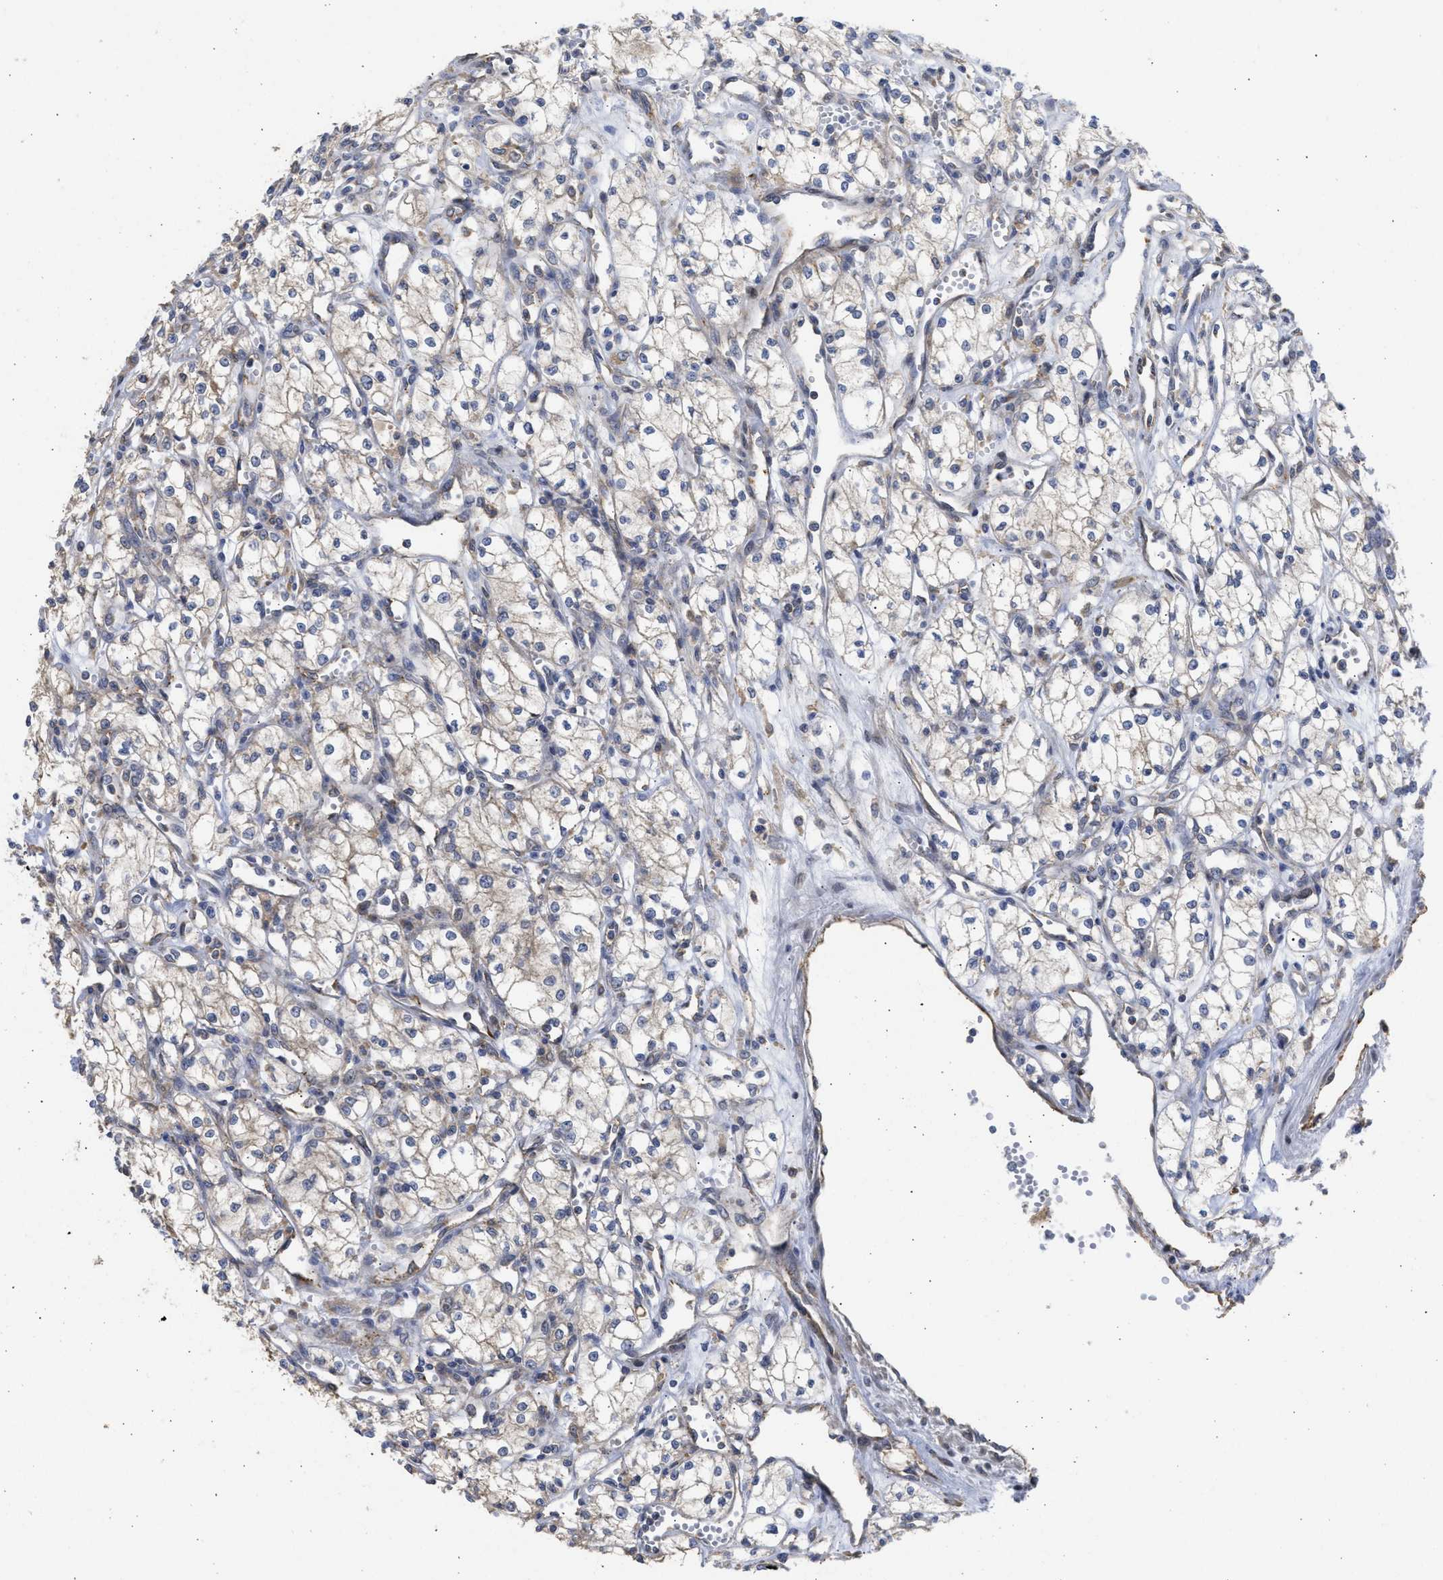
{"staining": {"intensity": "negative", "quantity": "none", "location": "none"}, "tissue": "renal cancer", "cell_type": "Tumor cells", "image_type": "cancer", "snomed": [{"axis": "morphology", "description": "Adenocarcinoma, NOS"}, {"axis": "topography", "description": "Kidney"}], "caption": "A high-resolution image shows immunohistochemistry (IHC) staining of renal cancer, which shows no significant staining in tumor cells.", "gene": "TMED1", "patient": {"sex": "male", "age": 59}}